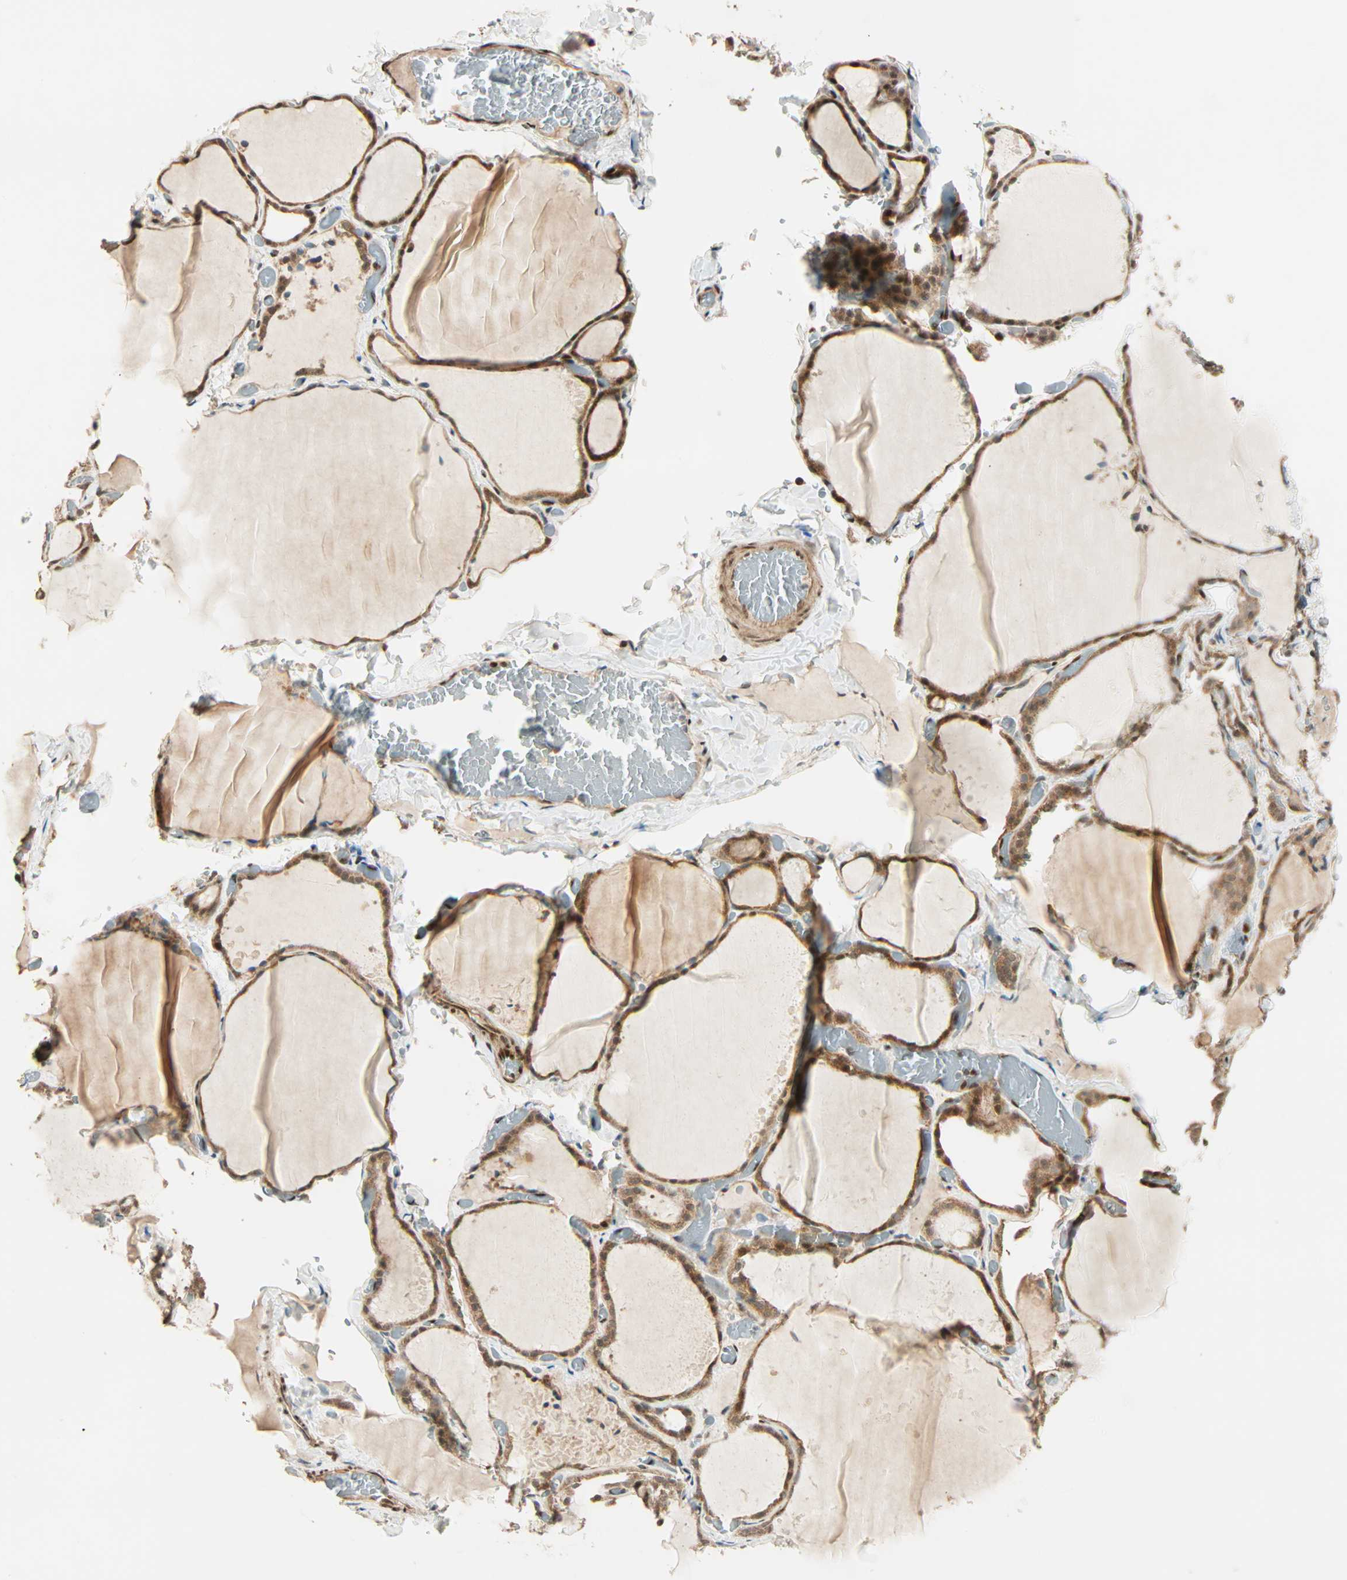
{"staining": {"intensity": "strong", "quantity": ">75%", "location": "cytoplasmic/membranous,nuclear"}, "tissue": "thyroid gland", "cell_type": "Glandular cells", "image_type": "normal", "snomed": [{"axis": "morphology", "description": "Normal tissue, NOS"}, {"axis": "topography", "description": "Thyroid gland"}], "caption": "Thyroid gland stained with immunohistochemistry reveals strong cytoplasmic/membranous,nuclear expression in approximately >75% of glandular cells.", "gene": "PNPLA6", "patient": {"sex": "female", "age": 22}}